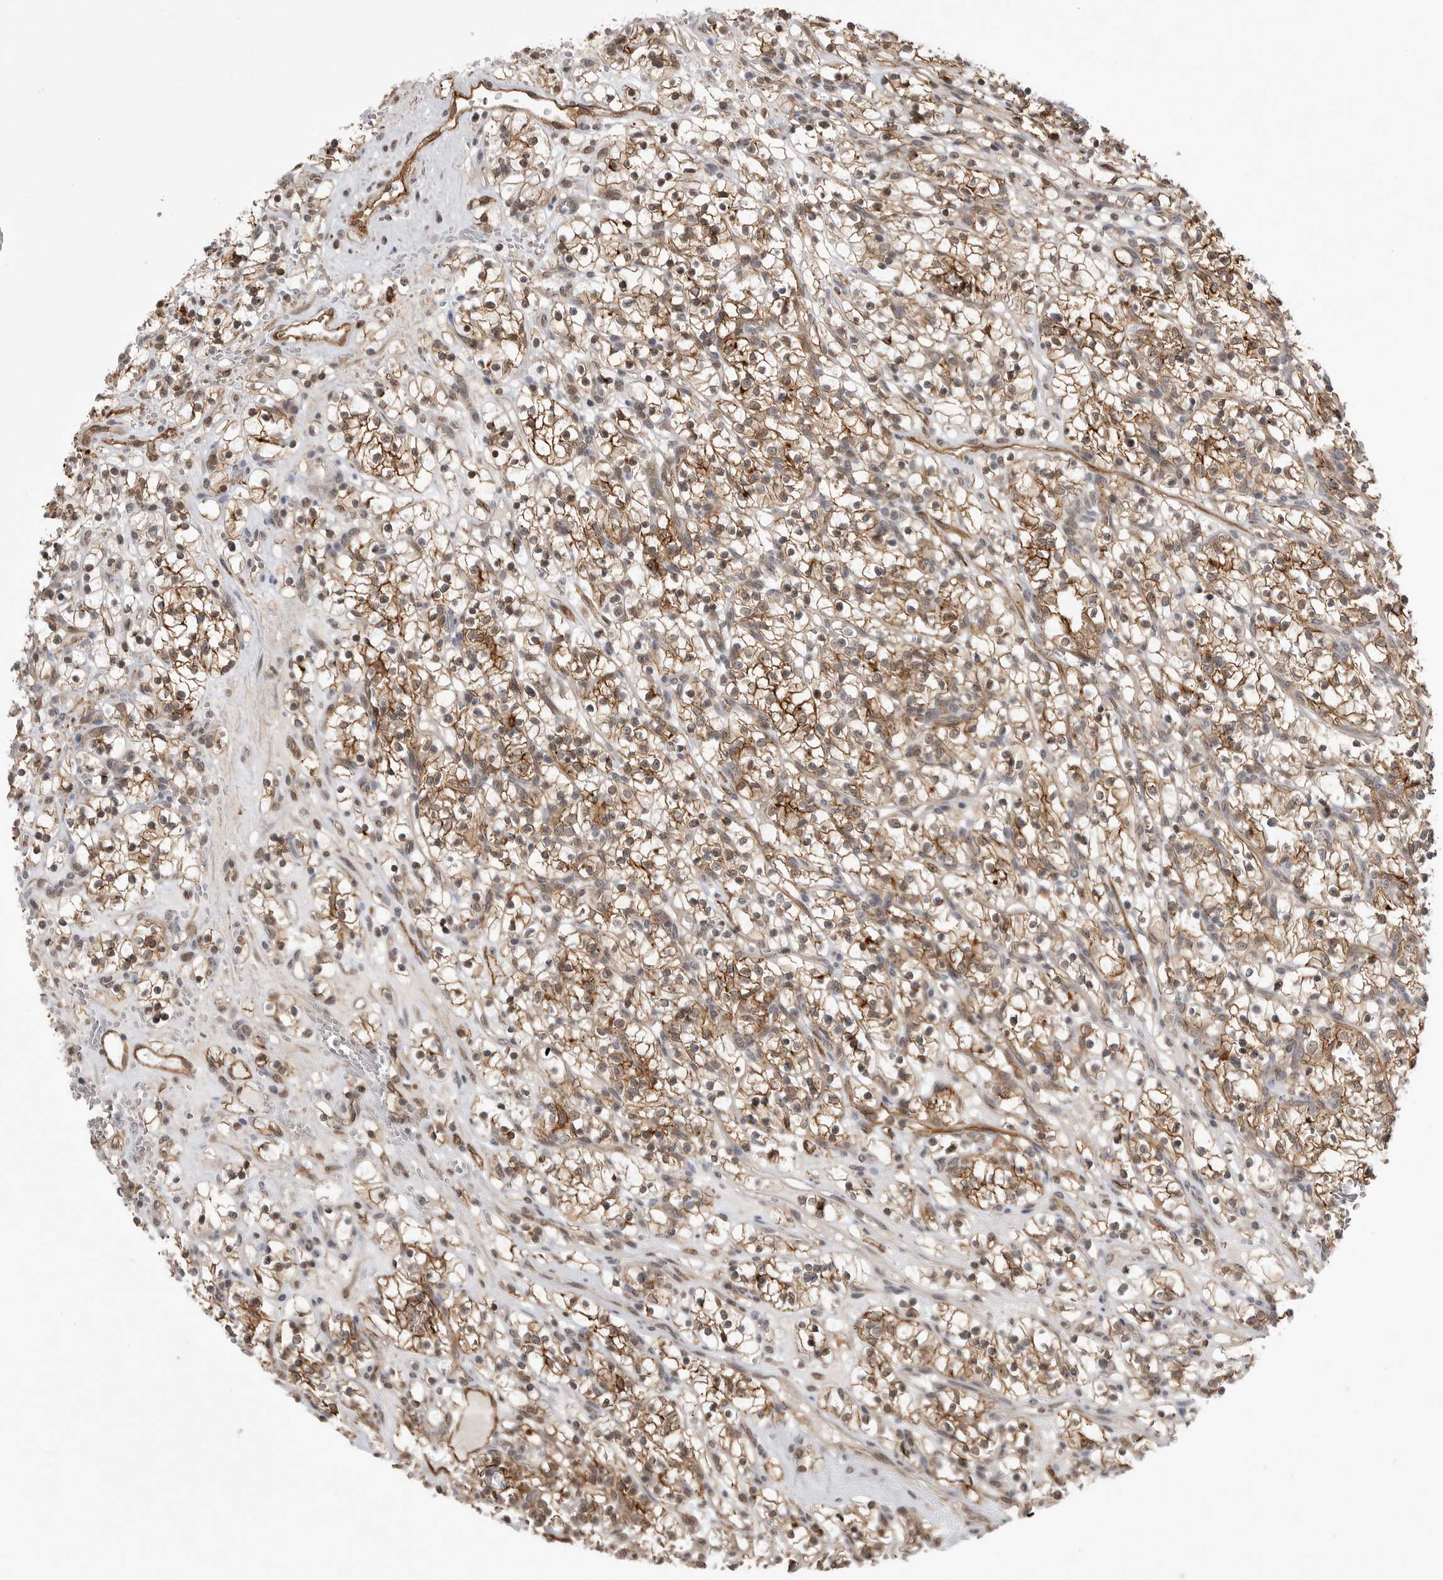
{"staining": {"intensity": "moderate", "quantity": ">75%", "location": "cytoplasmic/membranous"}, "tissue": "renal cancer", "cell_type": "Tumor cells", "image_type": "cancer", "snomed": [{"axis": "morphology", "description": "Adenocarcinoma, NOS"}, {"axis": "topography", "description": "Kidney"}], "caption": "Tumor cells display medium levels of moderate cytoplasmic/membranous positivity in about >75% of cells in adenocarcinoma (renal).", "gene": "NECTIN1", "patient": {"sex": "female", "age": 57}}